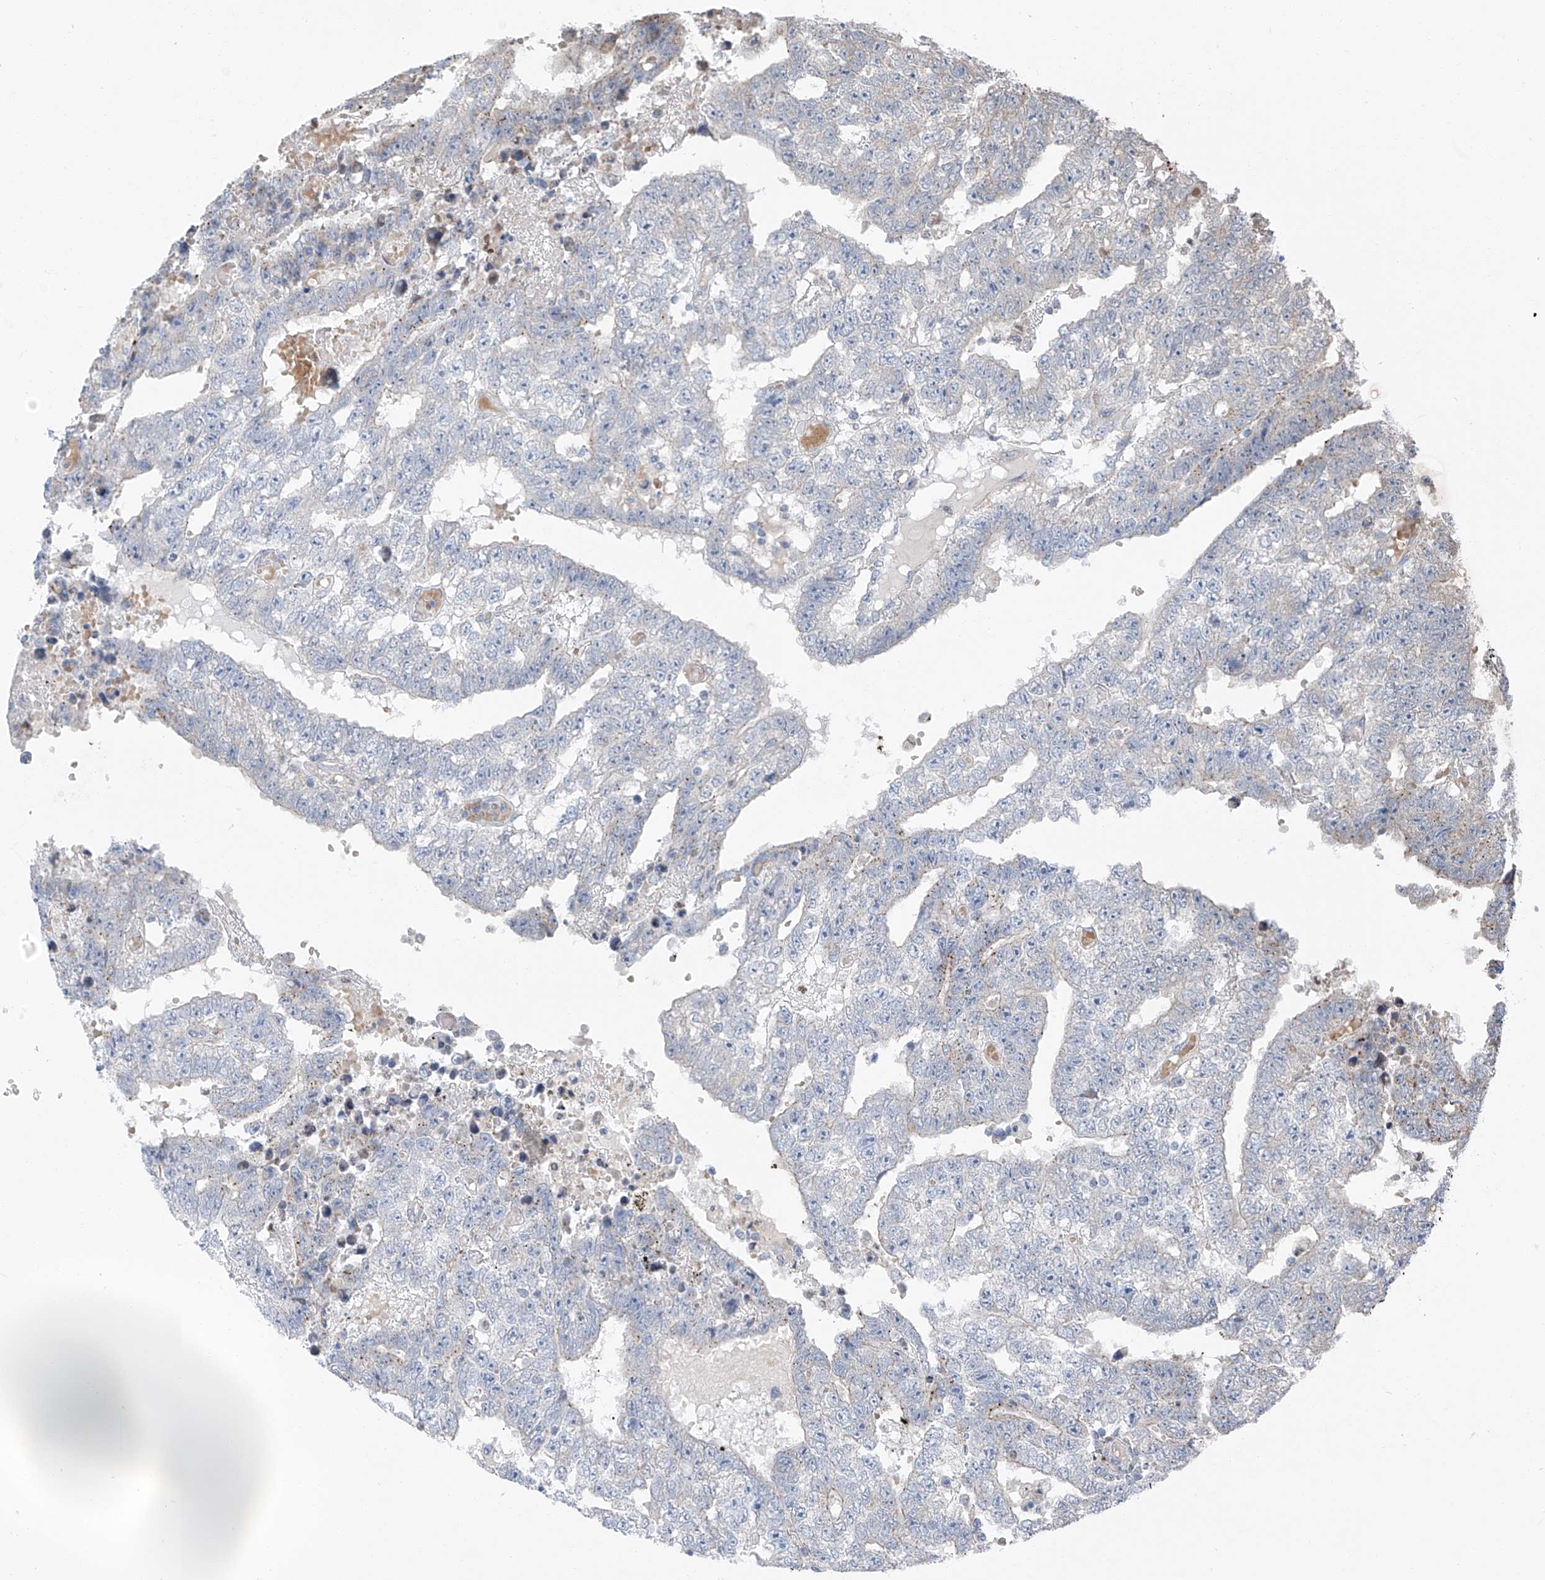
{"staining": {"intensity": "negative", "quantity": "none", "location": "none"}, "tissue": "testis cancer", "cell_type": "Tumor cells", "image_type": "cancer", "snomed": [{"axis": "morphology", "description": "Carcinoma, Embryonal, NOS"}, {"axis": "topography", "description": "Testis"}], "caption": "High magnification brightfield microscopy of testis cancer stained with DAB (brown) and counterstained with hematoxylin (blue): tumor cells show no significant staining. (DAB immunohistochemistry (IHC) with hematoxylin counter stain).", "gene": "CHMP2B", "patient": {"sex": "male", "age": 25}}